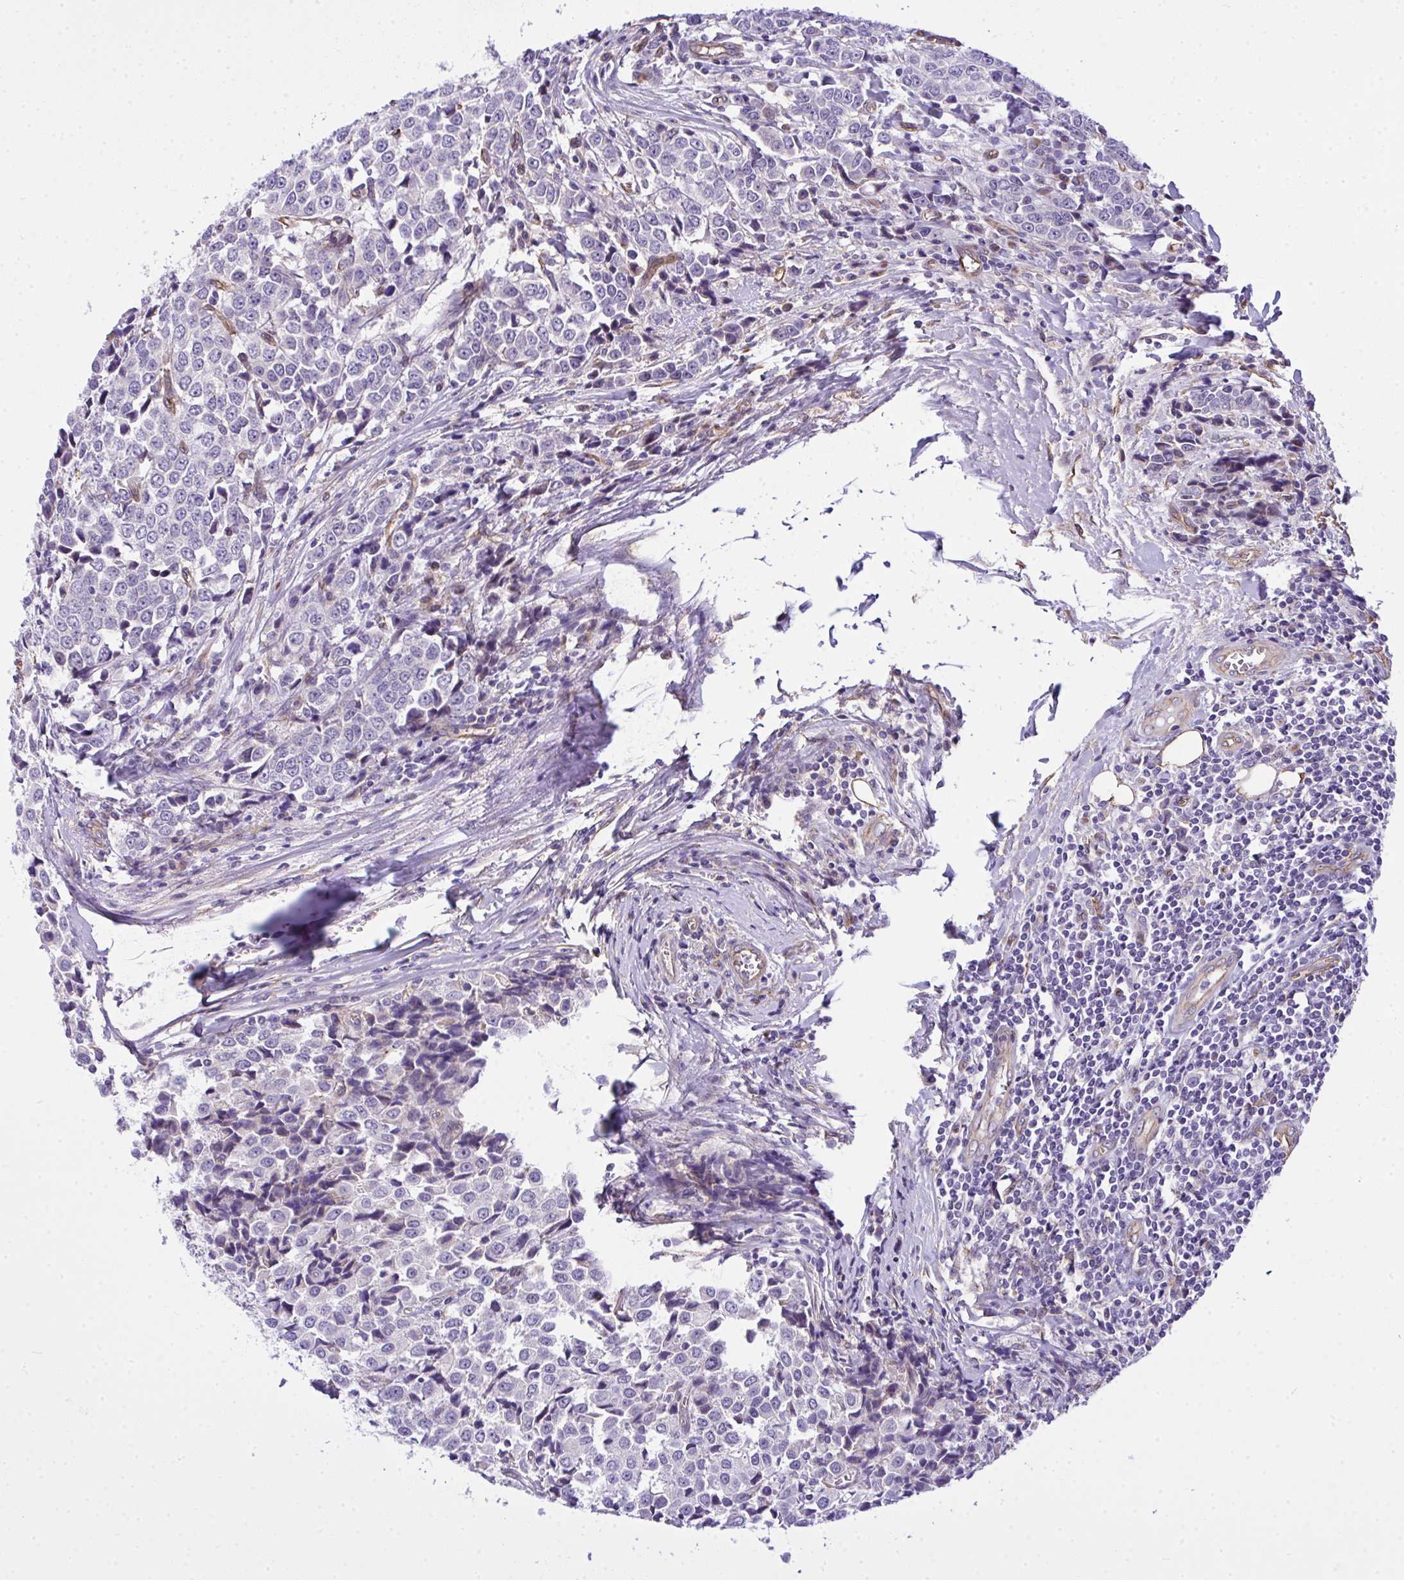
{"staining": {"intensity": "negative", "quantity": "none", "location": "none"}, "tissue": "breast cancer", "cell_type": "Tumor cells", "image_type": "cancer", "snomed": [{"axis": "morphology", "description": "Duct carcinoma"}, {"axis": "topography", "description": "Breast"}], "caption": "High magnification brightfield microscopy of breast cancer (invasive ductal carcinoma) stained with DAB (3,3'-diaminobenzidine) (brown) and counterstained with hematoxylin (blue): tumor cells show no significant staining.", "gene": "RSKR", "patient": {"sex": "female", "age": 80}}